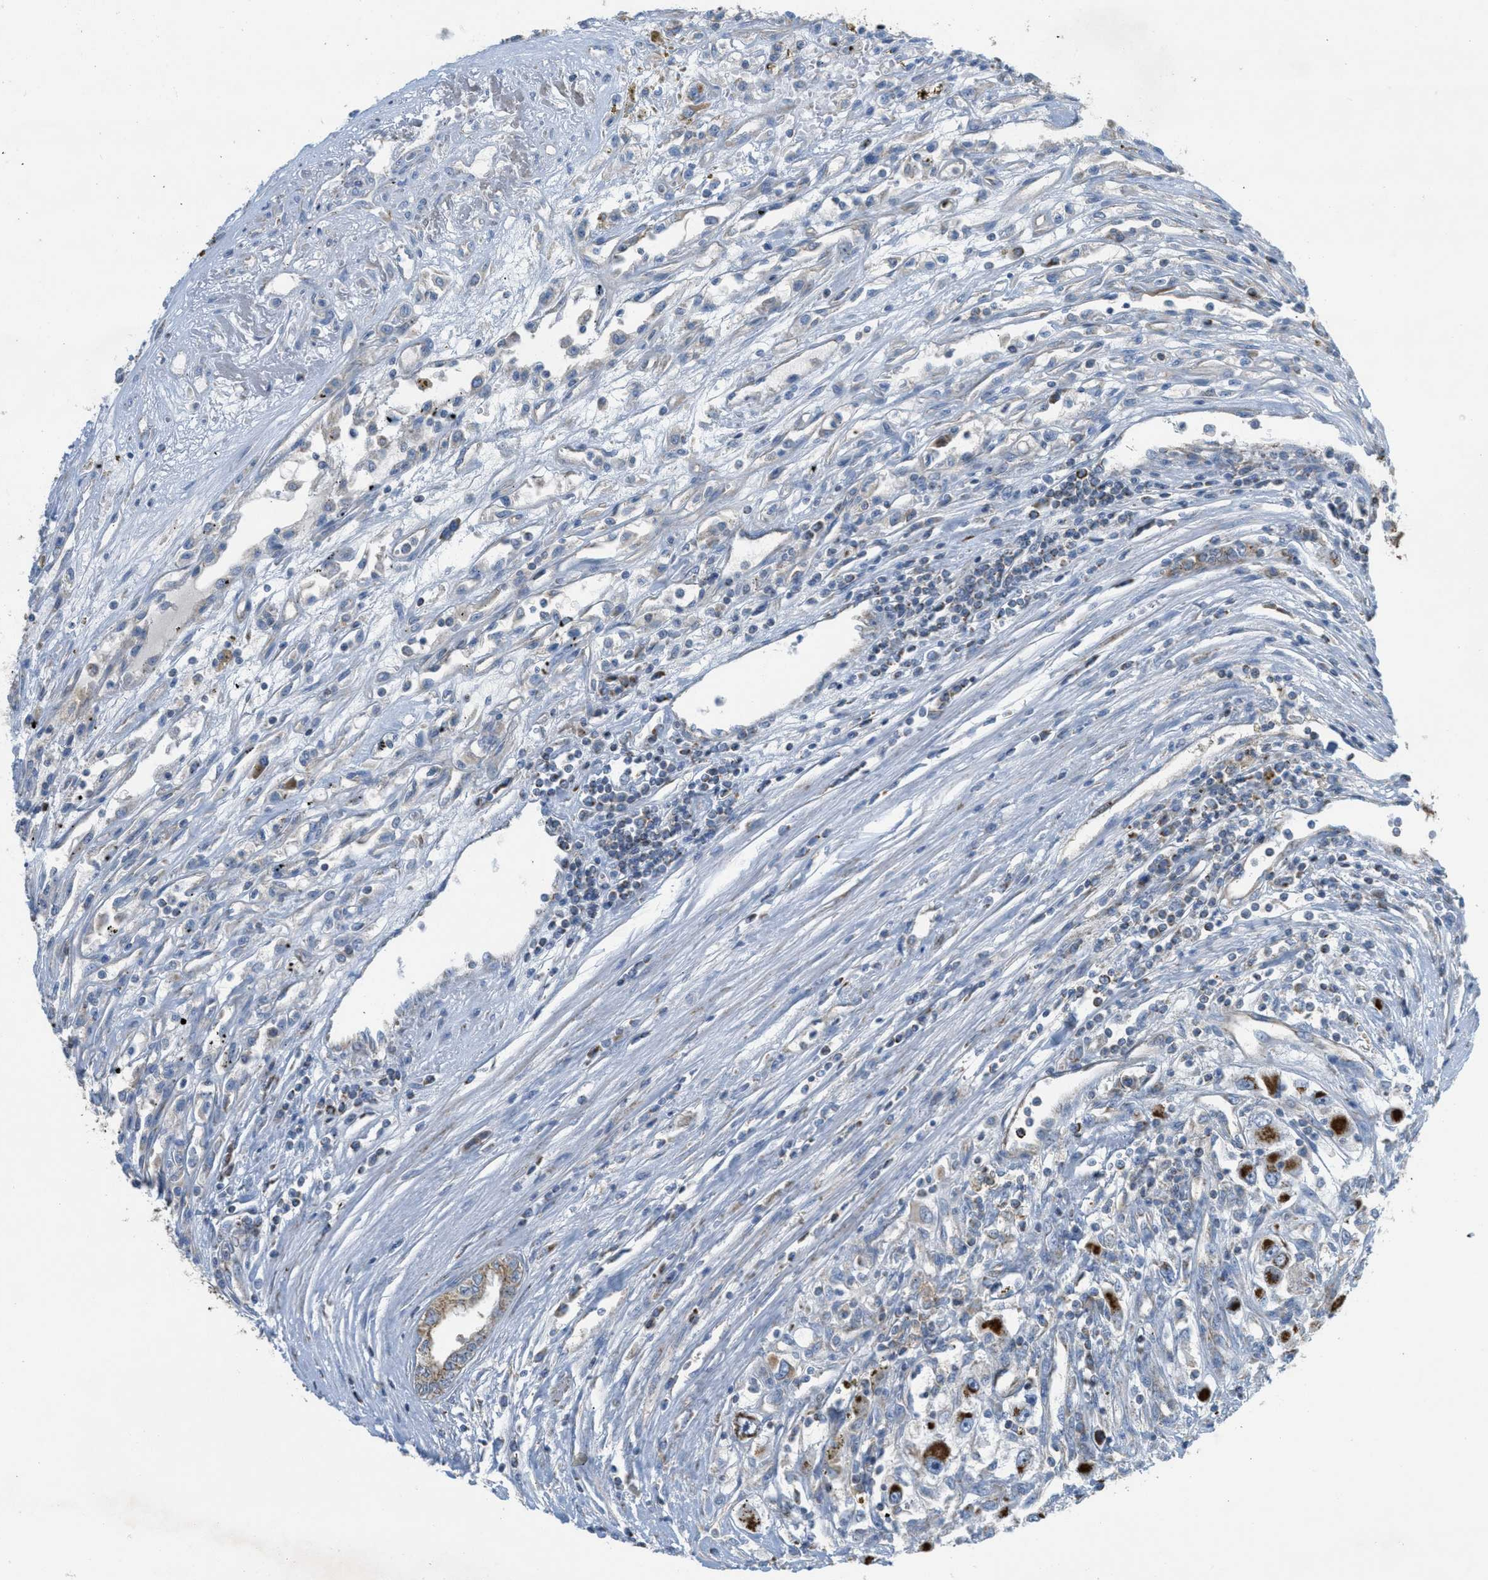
{"staining": {"intensity": "weak", "quantity": "<25%", "location": "cytoplasmic/membranous"}, "tissue": "renal cancer", "cell_type": "Tumor cells", "image_type": "cancer", "snomed": [{"axis": "morphology", "description": "Adenocarcinoma, NOS"}, {"axis": "topography", "description": "Kidney"}], "caption": "High magnification brightfield microscopy of renal cancer stained with DAB (brown) and counterstained with hematoxylin (blue): tumor cells show no significant staining.", "gene": "BTN3A1", "patient": {"sex": "female", "age": 52}}